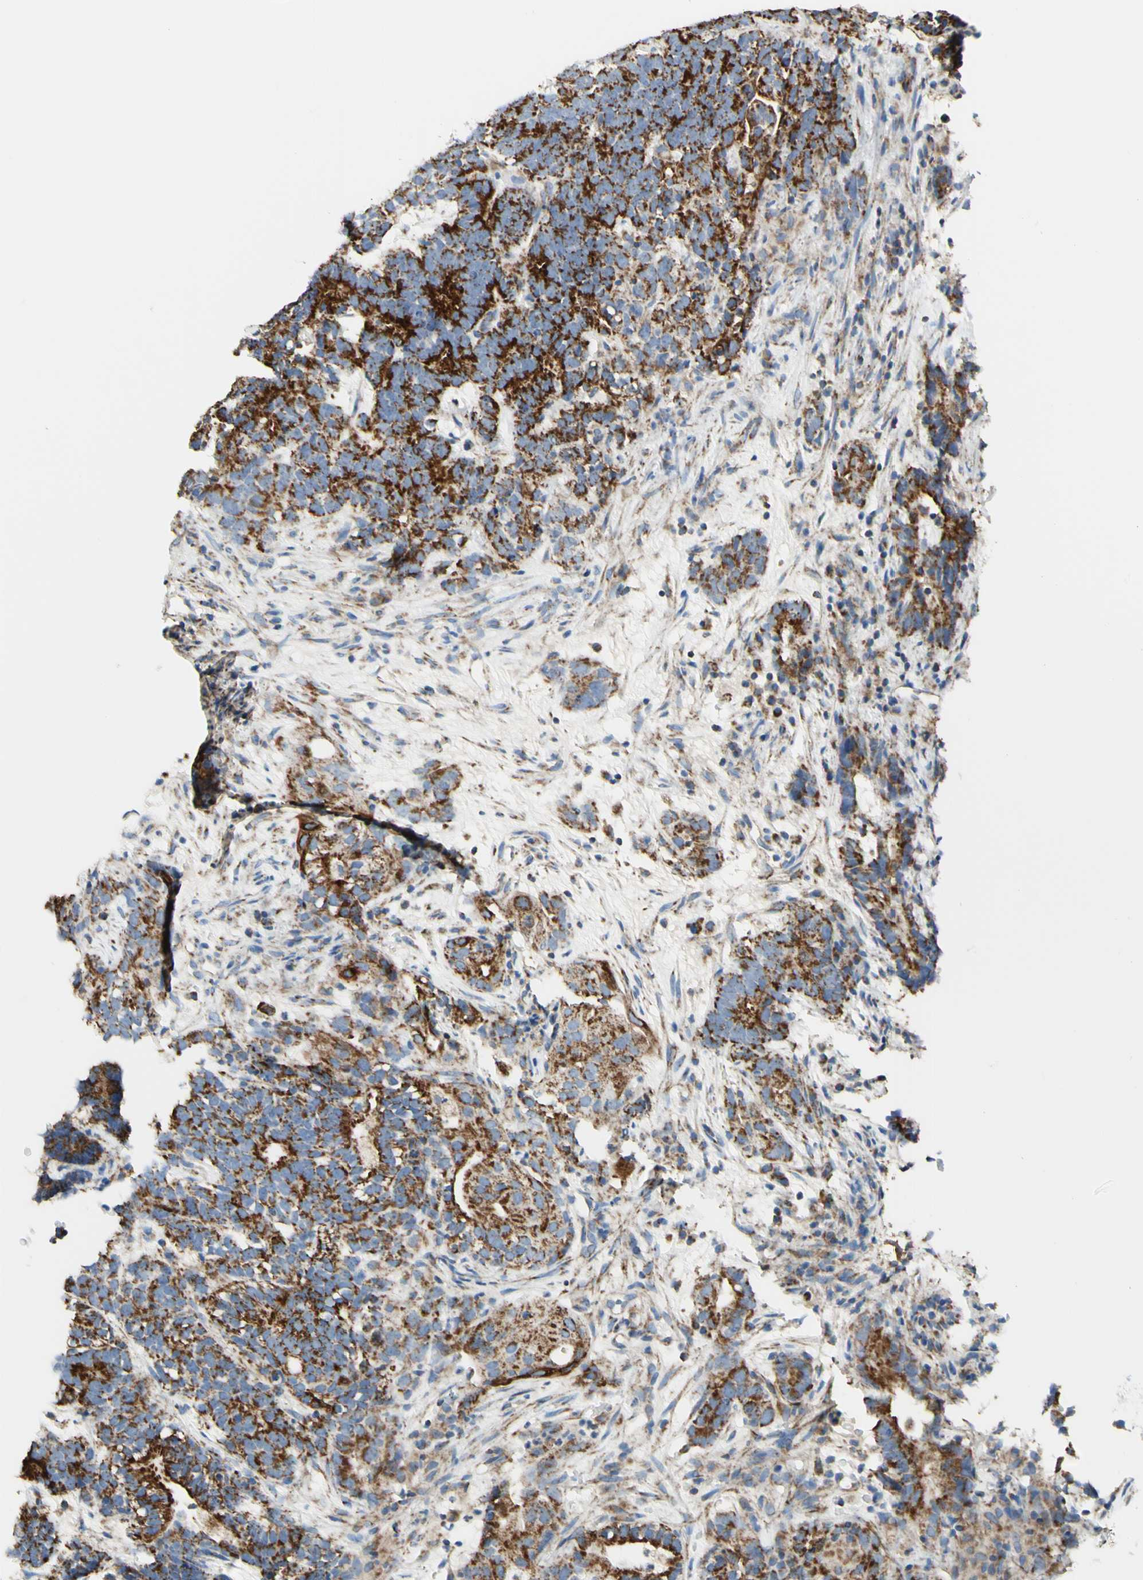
{"staining": {"intensity": "strong", "quantity": ">75%", "location": "cytoplasmic/membranous"}, "tissue": "testis cancer", "cell_type": "Tumor cells", "image_type": "cancer", "snomed": [{"axis": "morphology", "description": "Carcinoma, Embryonal, NOS"}, {"axis": "topography", "description": "Testis"}], "caption": "A micrograph of testis embryonal carcinoma stained for a protein demonstrates strong cytoplasmic/membranous brown staining in tumor cells.", "gene": "ARMC10", "patient": {"sex": "male", "age": 26}}